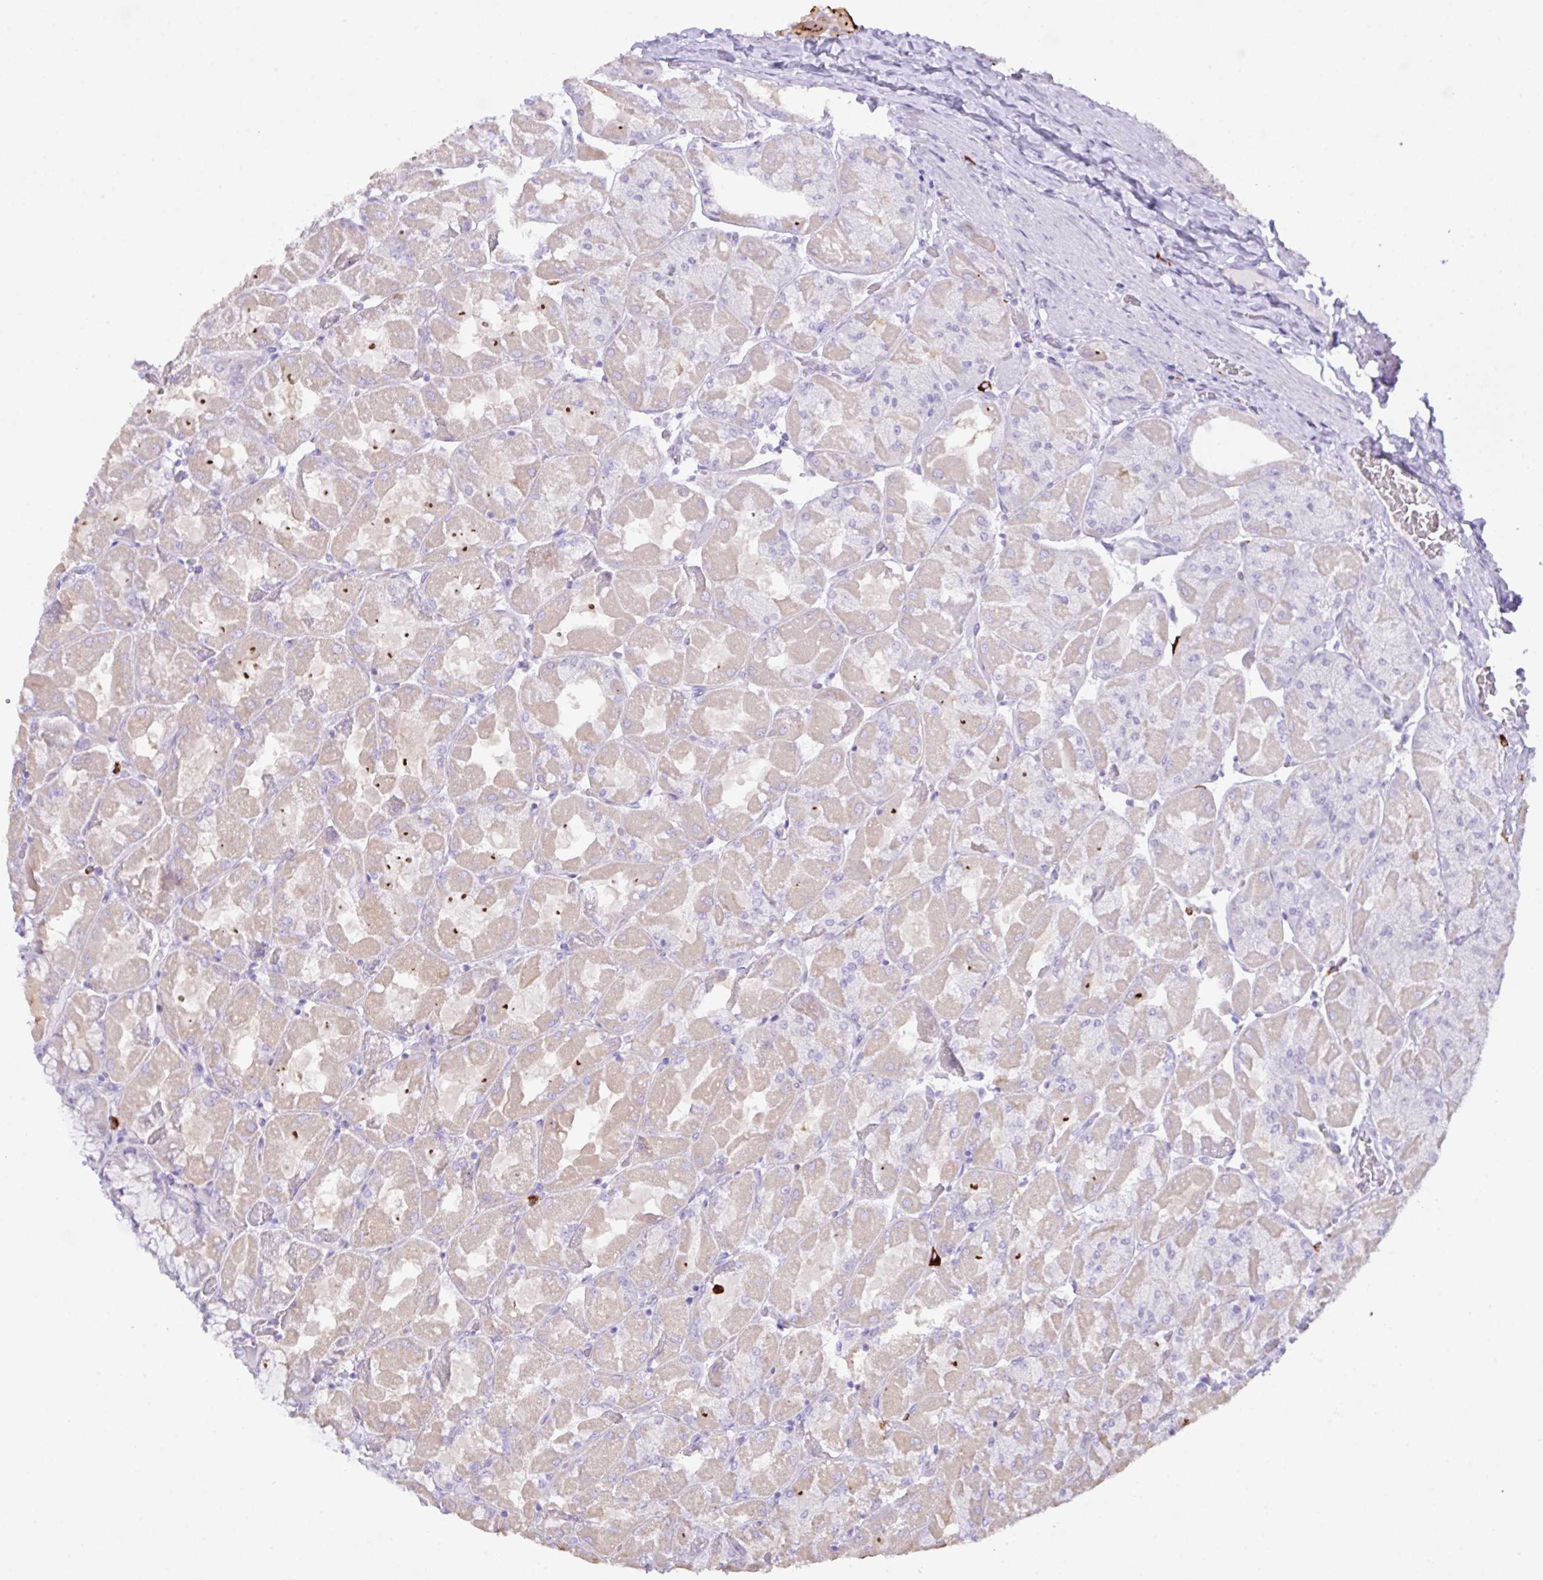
{"staining": {"intensity": "weak", "quantity": "25%-75%", "location": "cytoplasmic/membranous"}, "tissue": "stomach", "cell_type": "Glandular cells", "image_type": "normal", "snomed": [{"axis": "morphology", "description": "Normal tissue, NOS"}, {"axis": "topography", "description": "Stomach"}], "caption": "Glandular cells display weak cytoplasmic/membranous positivity in approximately 25%-75% of cells in unremarkable stomach. The staining was performed using DAB (3,3'-diaminobenzidine) to visualize the protein expression in brown, while the nuclei were stained in blue with hematoxylin (Magnification: 20x).", "gene": "CST11", "patient": {"sex": "female", "age": 61}}